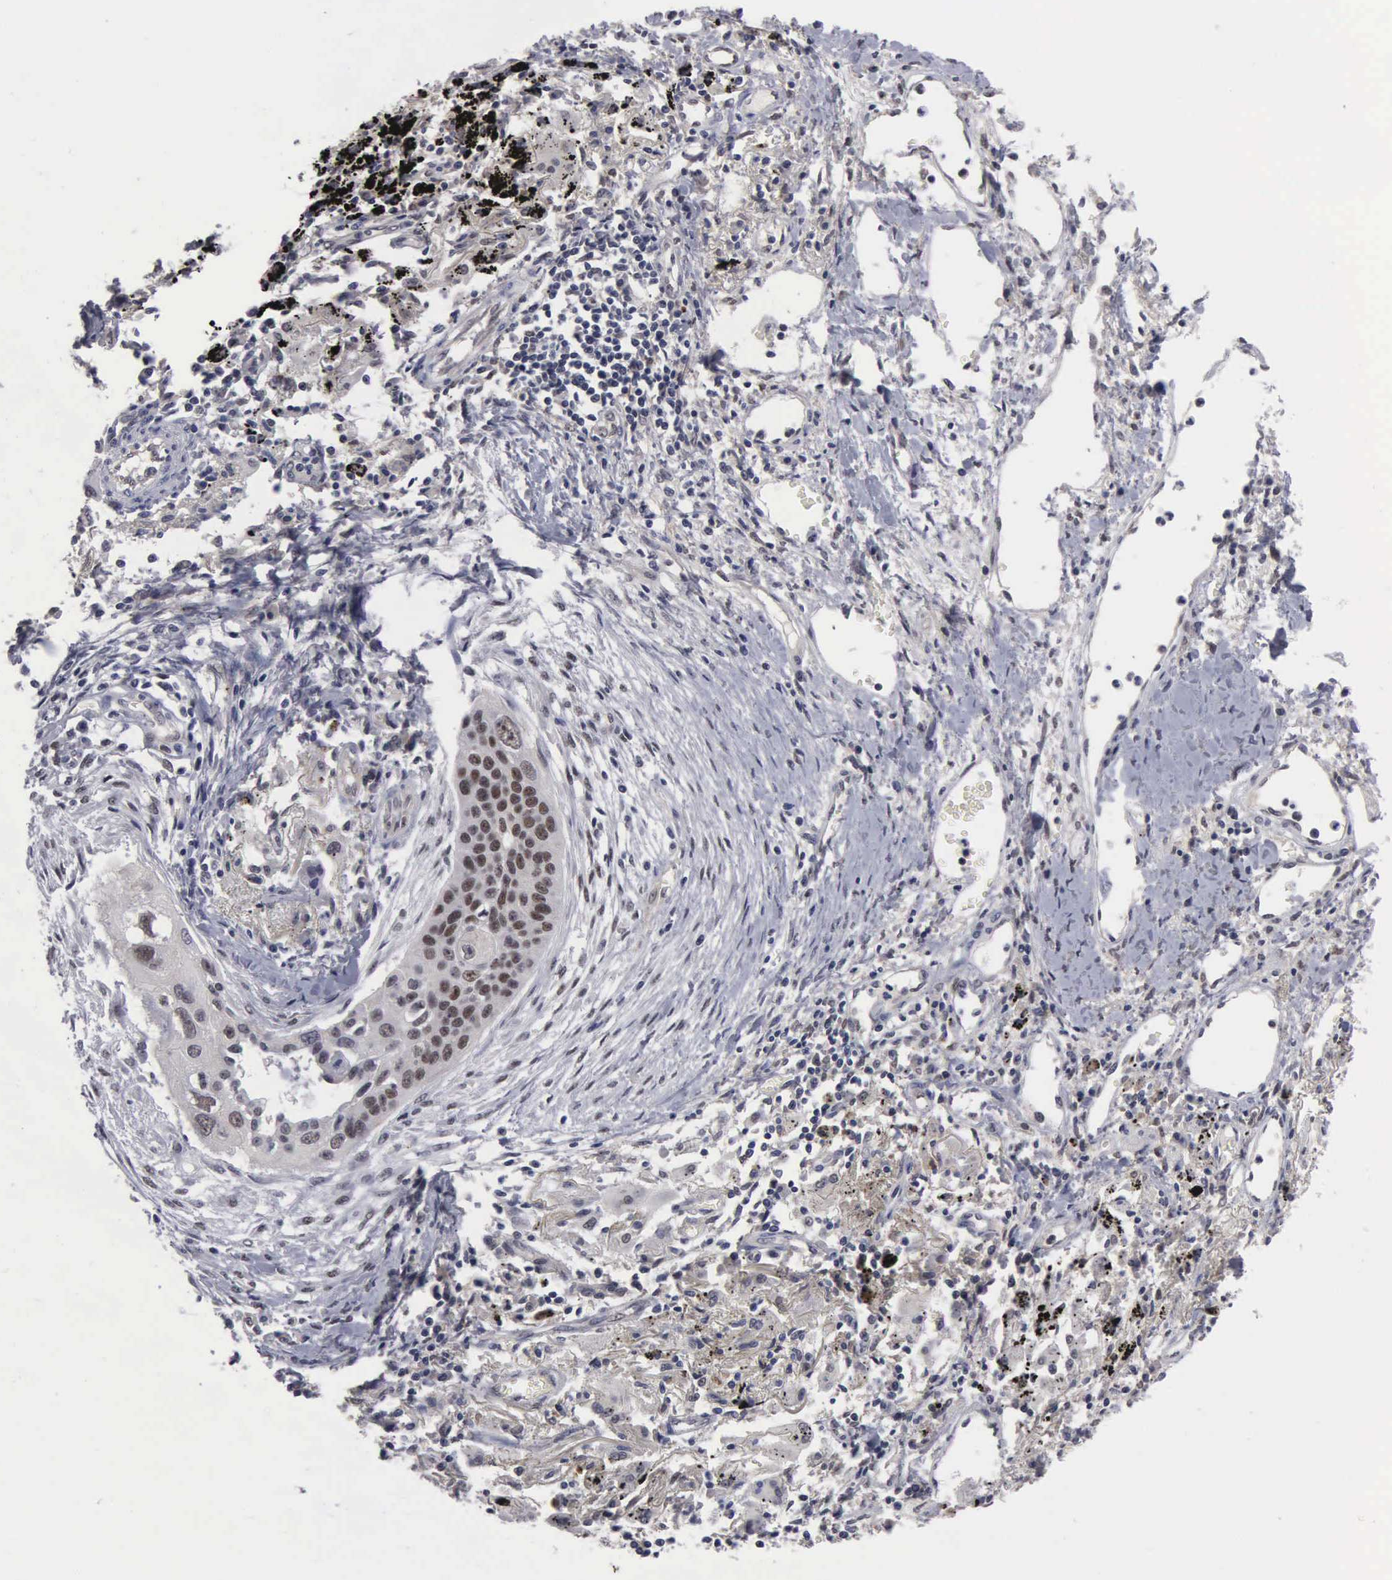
{"staining": {"intensity": "moderate", "quantity": ">75%", "location": "nuclear"}, "tissue": "lung cancer", "cell_type": "Tumor cells", "image_type": "cancer", "snomed": [{"axis": "morphology", "description": "Squamous cell carcinoma, NOS"}, {"axis": "topography", "description": "Lung"}], "caption": "Moderate nuclear protein positivity is seen in approximately >75% of tumor cells in lung cancer.", "gene": "ZBTB33", "patient": {"sex": "male", "age": 71}}